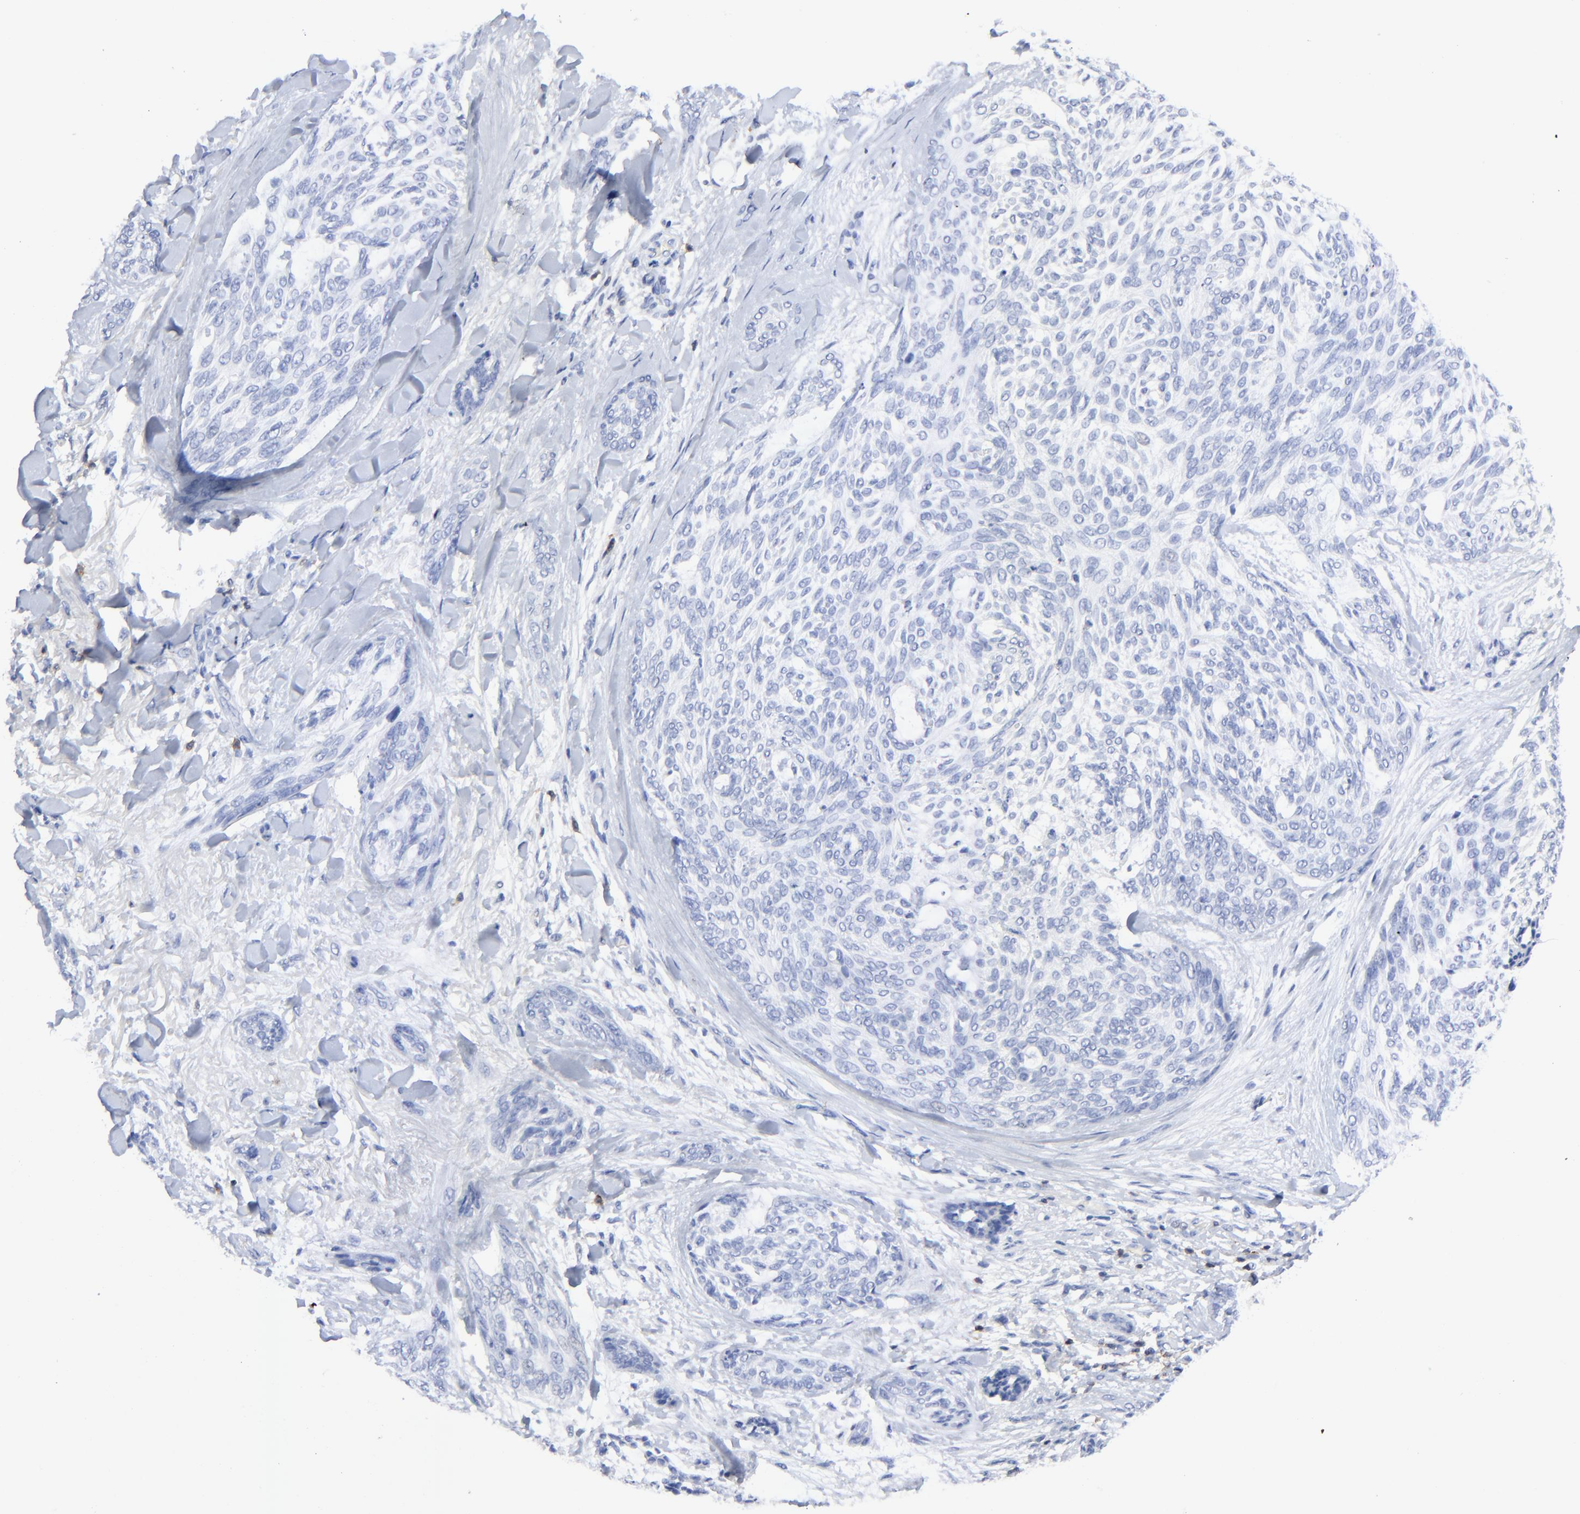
{"staining": {"intensity": "negative", "quantity": "none", "location": "none"}, "tissue": "skin cancer", "cell_type": "Tumor cells", "image_type": "cancer", "snomed": [{"axis": "morphology", "description": "Normal tissue, NOS"}, {"axis": "morphology", "description": "Basal cell carcinoma"}, {"axis": "topography", "description": "Skin"}], "caption": "Tumor cells are negative for protein expression in human skin basal cell carcinoma.", "gene": "LCK", "patient": {"sex": "female", "age": 71}}